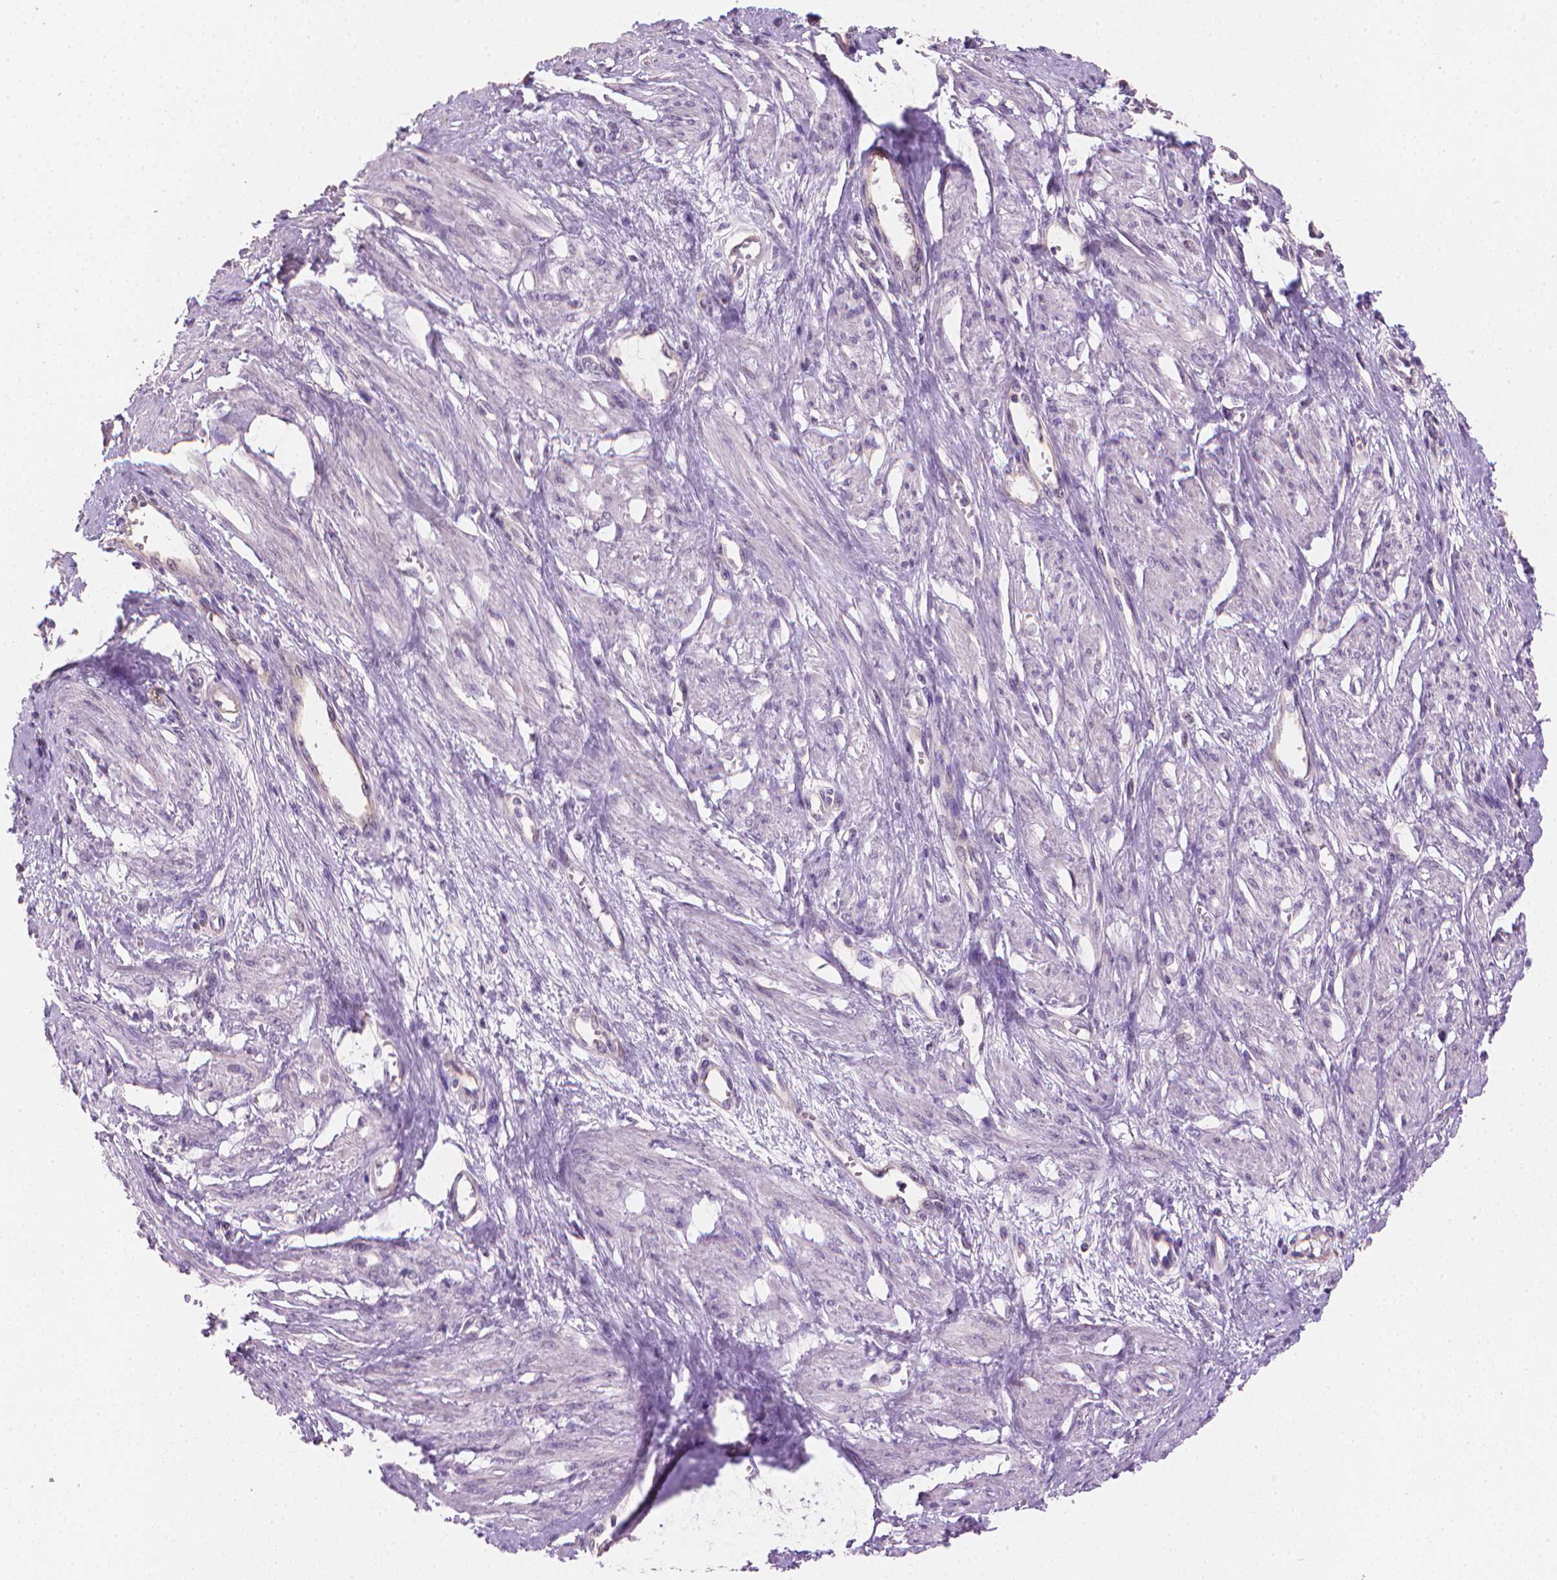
{"staining": {"intensity": "negative", "quantity": "none", "location": "none"}, "tissue": "smooth muscle", "cell_type": "Smooth muscle cells", "image_type": "normal", "snomed": [{"axis": "morphology", "description": "Normal tissue, NOS"}, {"axis": "topography", "description": "Smooth muscle"}, {"axis": "topography", "description": "Uterus"}], "caption": "The IHC image has no significant staining in smooth muscle cells of smooth muscle.", "gene": "CLXN", "patient": {"sex": "female", "age": 39}}